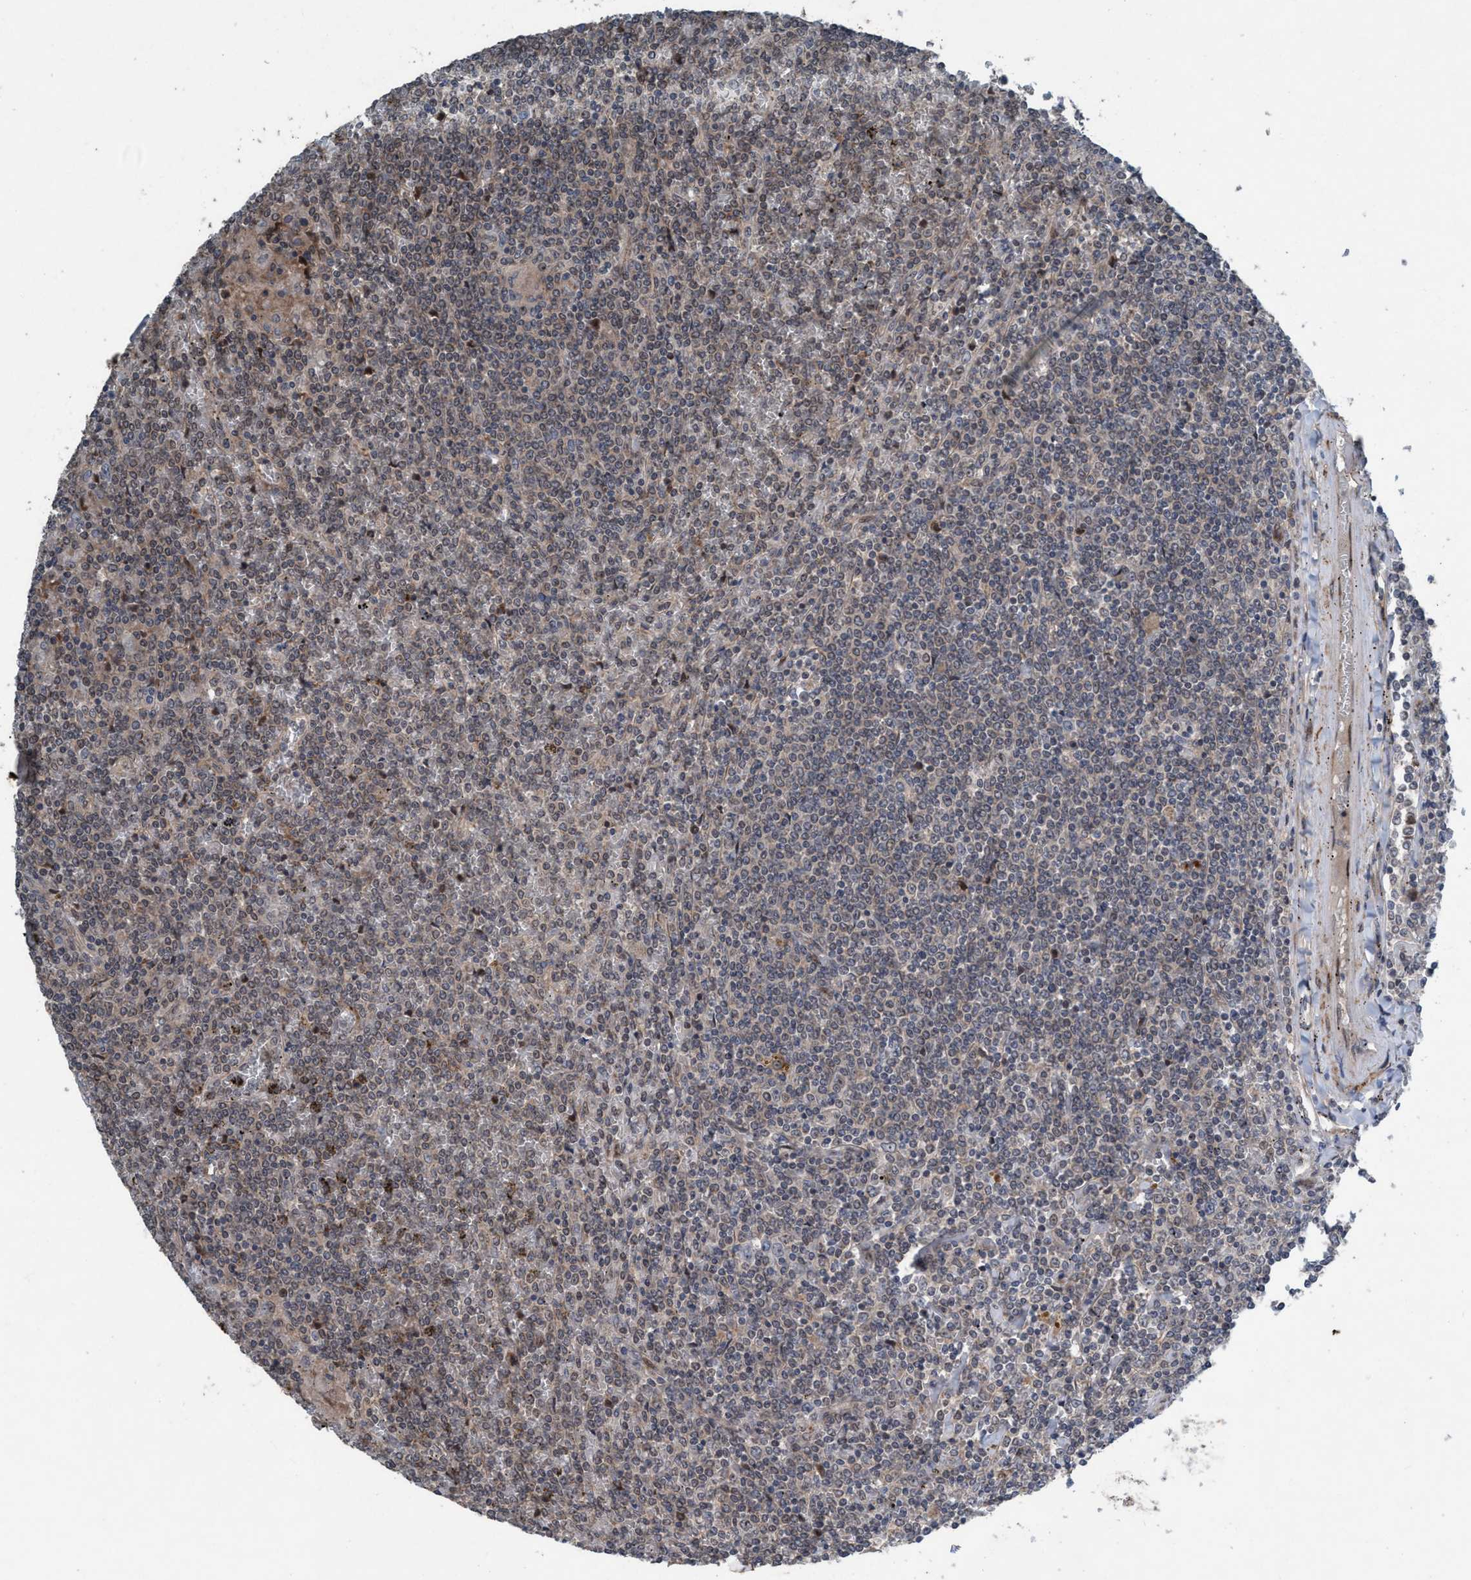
{"staining": {"intensity": "weak", "quantity": "<25%", "location": "cytoplasmic/membranous"}, "tissue": "lymphoma", "cell_type": "Tumor cells", "image_type": "cancer", "snomed": [{"axis": "morphology", "description": "Malignant lymphoma, non-Hodgkin's type, Low grade"}, {"axis": "topography", "description": "Spleen"}], "caption": "High magnification brightfield microscopy of low-grade malignant lymphoma, non-Hodgkin's type stained with DAB (brown) and counterstained with hematoxylin (blue): tumor cells show no significant positivity. (DAB immunohistochemistry, high magnification).", "gene": "NISCH", "patient": {"sex": "female", "age": 19}}